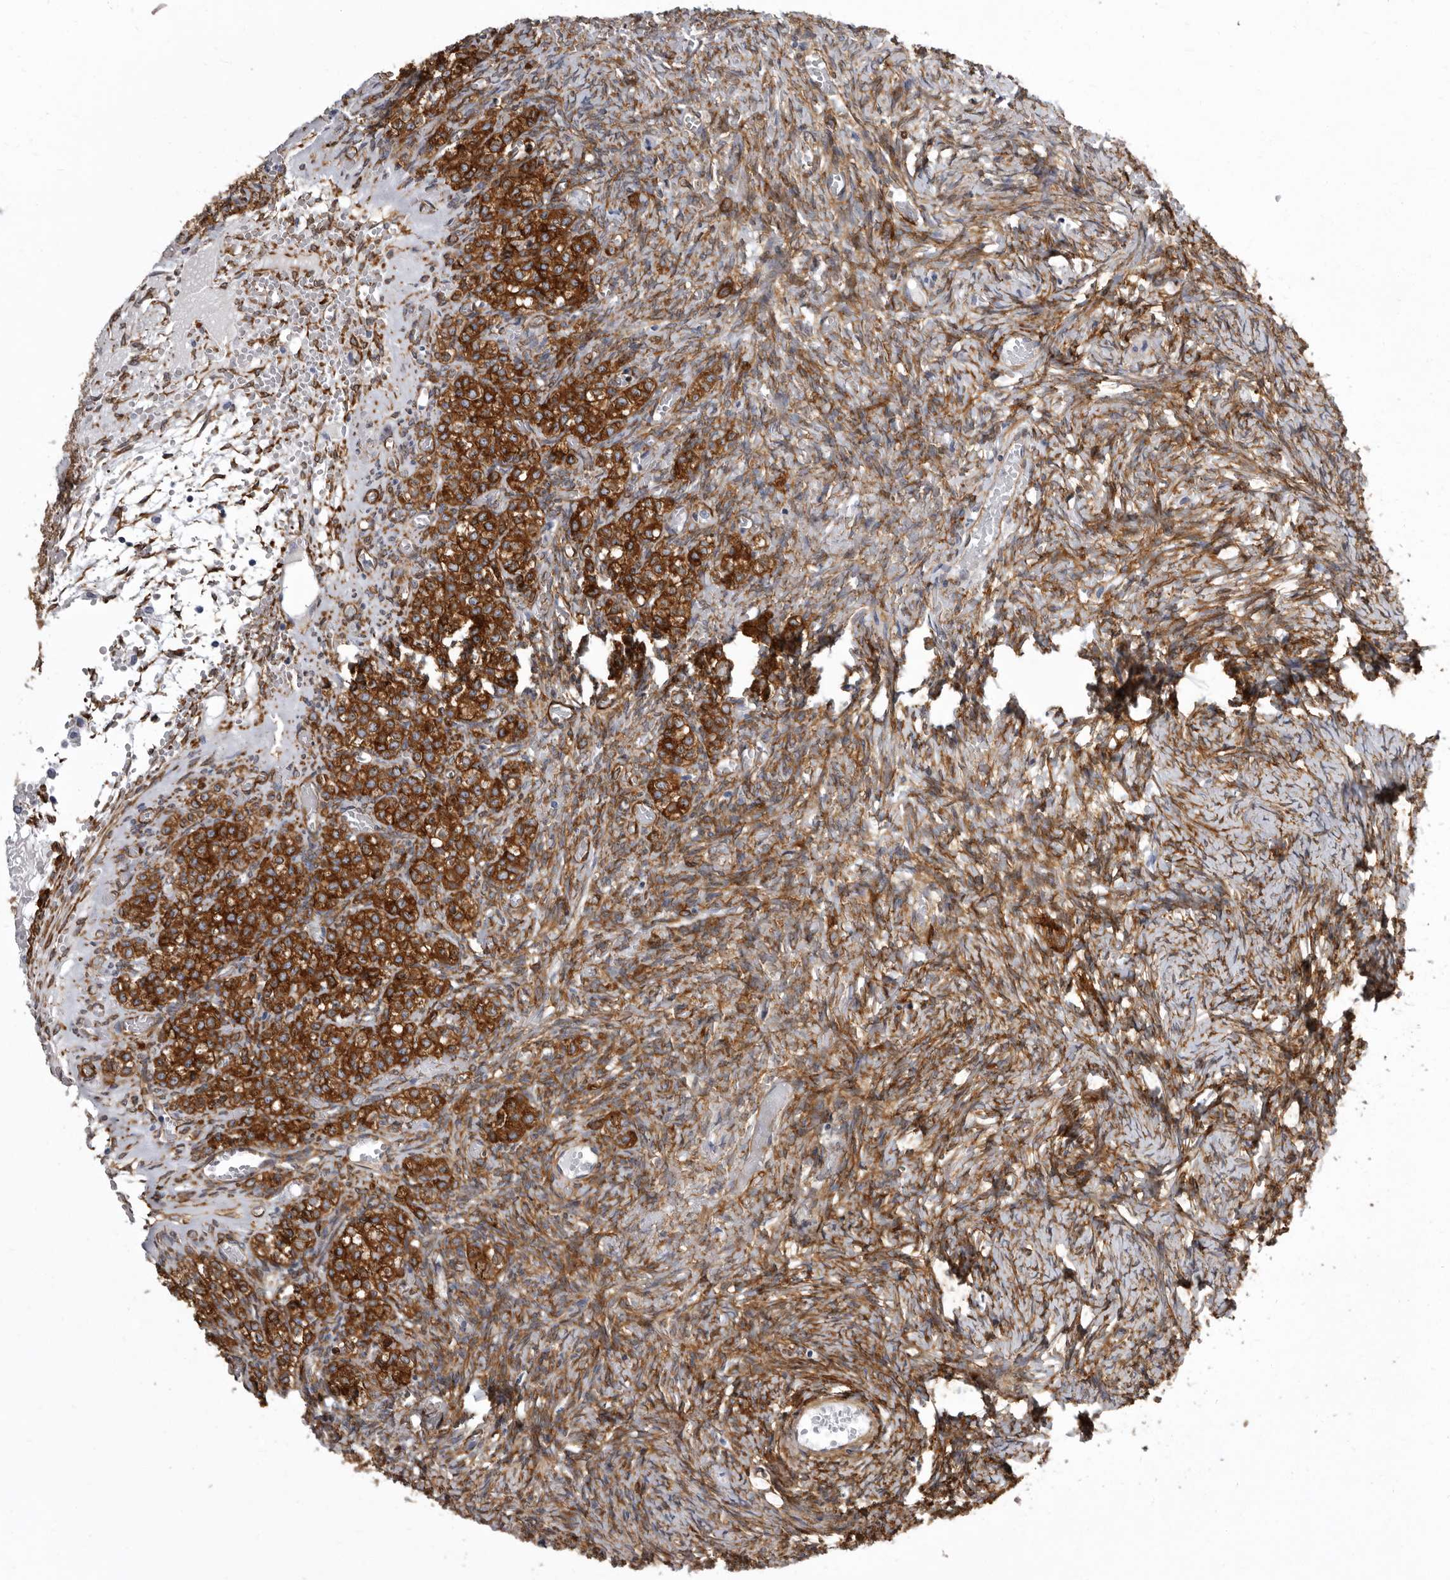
{"staining": {"intensity": "moderate", "quantity": "25%-75%", "location": "cytoplasmic/membranous"}, "tissue": "ovary", "cell_type": "Ovarian stroma cells", "image_type": "normal", "snomed": [{"axis": "morphology", "description": "Adenocarcinoma, NOS"}, {"axis": "topography", "description": "Endometrium"}], "caption": "Benign ovary was stained to show a protein in brown. There is medium levels of moderate cytoplasmic/membranous positivity in approximately 25%-75% of ovarian stroma cells. (DAB (3,3'-diaminobenzidine) IHC, brown staining for protein, blue staining for nuclei).", "gene": "ENAH", "patient": {"sex": "female", "age": 32}}